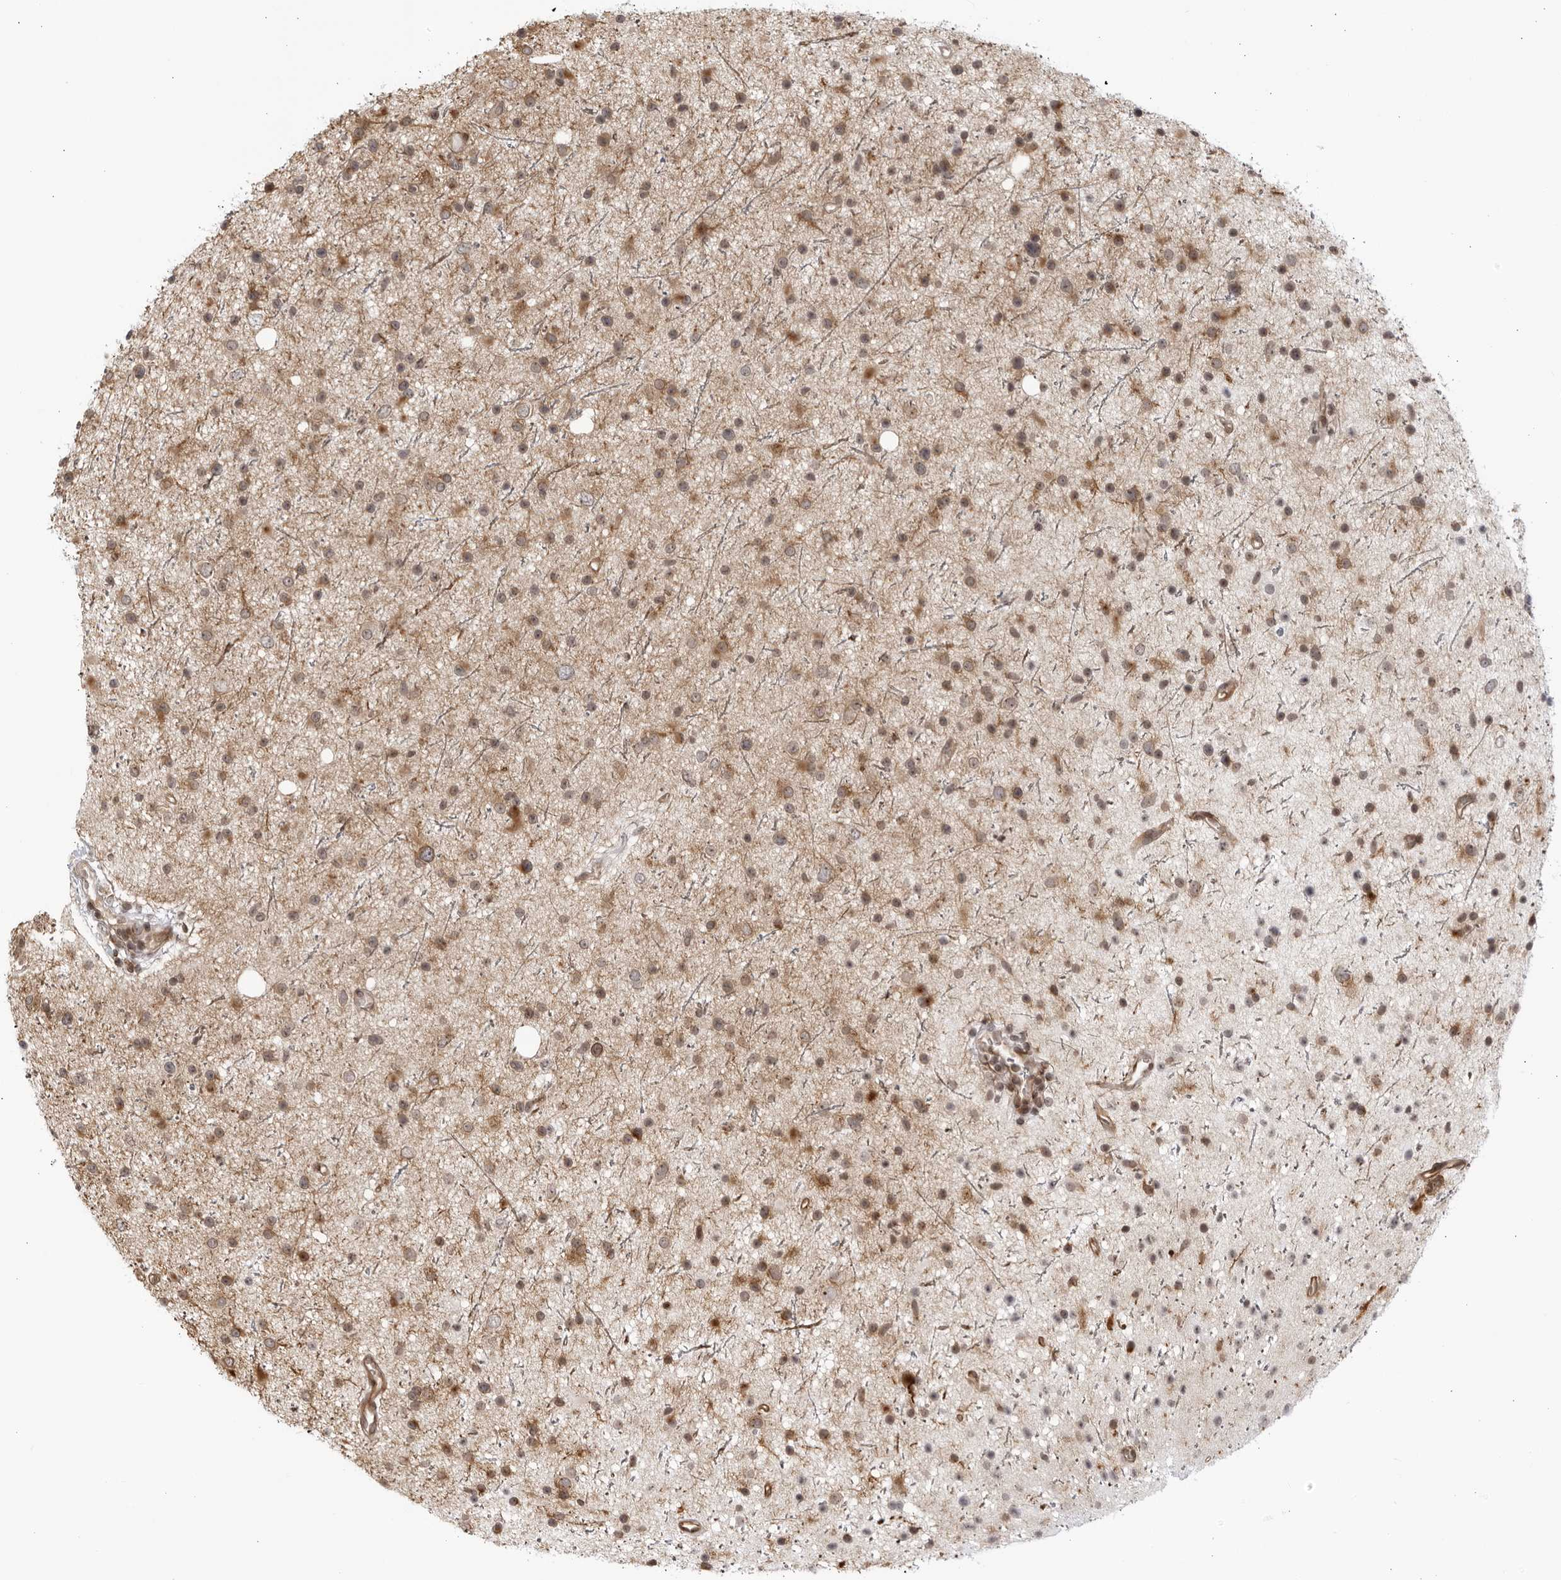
{"staining": {"intensity": "moderate", "quantity": ">75%", "location": "cytoplasmic/membranous"}, "tissue": "glioma", "cell_type": "Tumor cells", "image_type": "cancer", "snomed": [{"axis": "morphology", "description": "Glioma, malignant, Low grade"}, {"axis": "topography", "description": "Cerebral cortex"}], "caption": "Malignant glioma (low-grade) was stained to show a protein in brown. There is medium levels of moderate cytoplasmic/membranous staining in approximately >75% of tumor cells.", "gene": "CNBD1", "patient": {"sex": "female", "age": 39}}